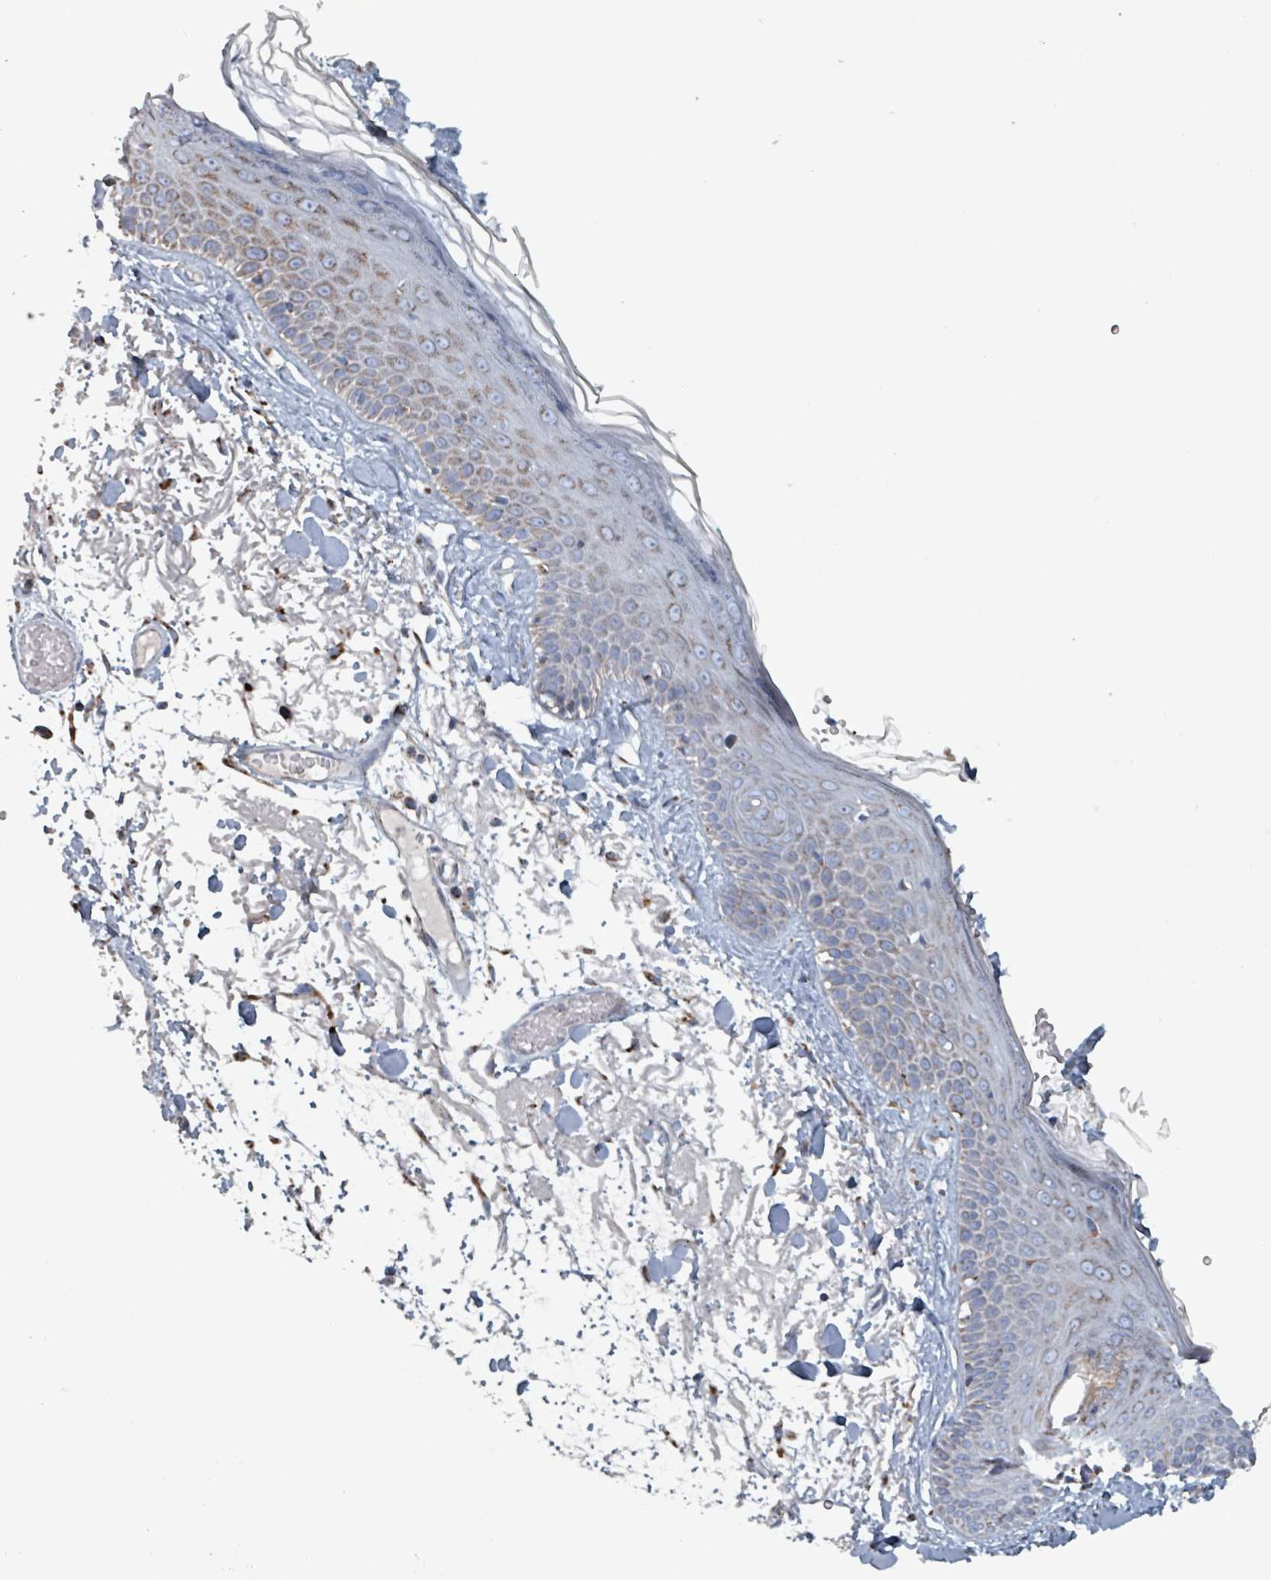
{"staining": {"intensity": "moderate", "quantity": "<25%", "location": "cytoplasmic/membranous"}, "tissue": "skin", "cell_type": "Fibroblasts", "image_type": "normal", "snomed": [{"axis": "morphology", "description": "Normal tissue, NOS"}, {"axis": "topography", "description": "Skin"}], "caption": "The histopathology image shows staining of unremarkable skin, revealing moderate cytoplasmic/membranous protein positivity (brown color) within fibroblasts.", "gene": "ABHD18", "patient": {"sex": "male", "age": 79}}